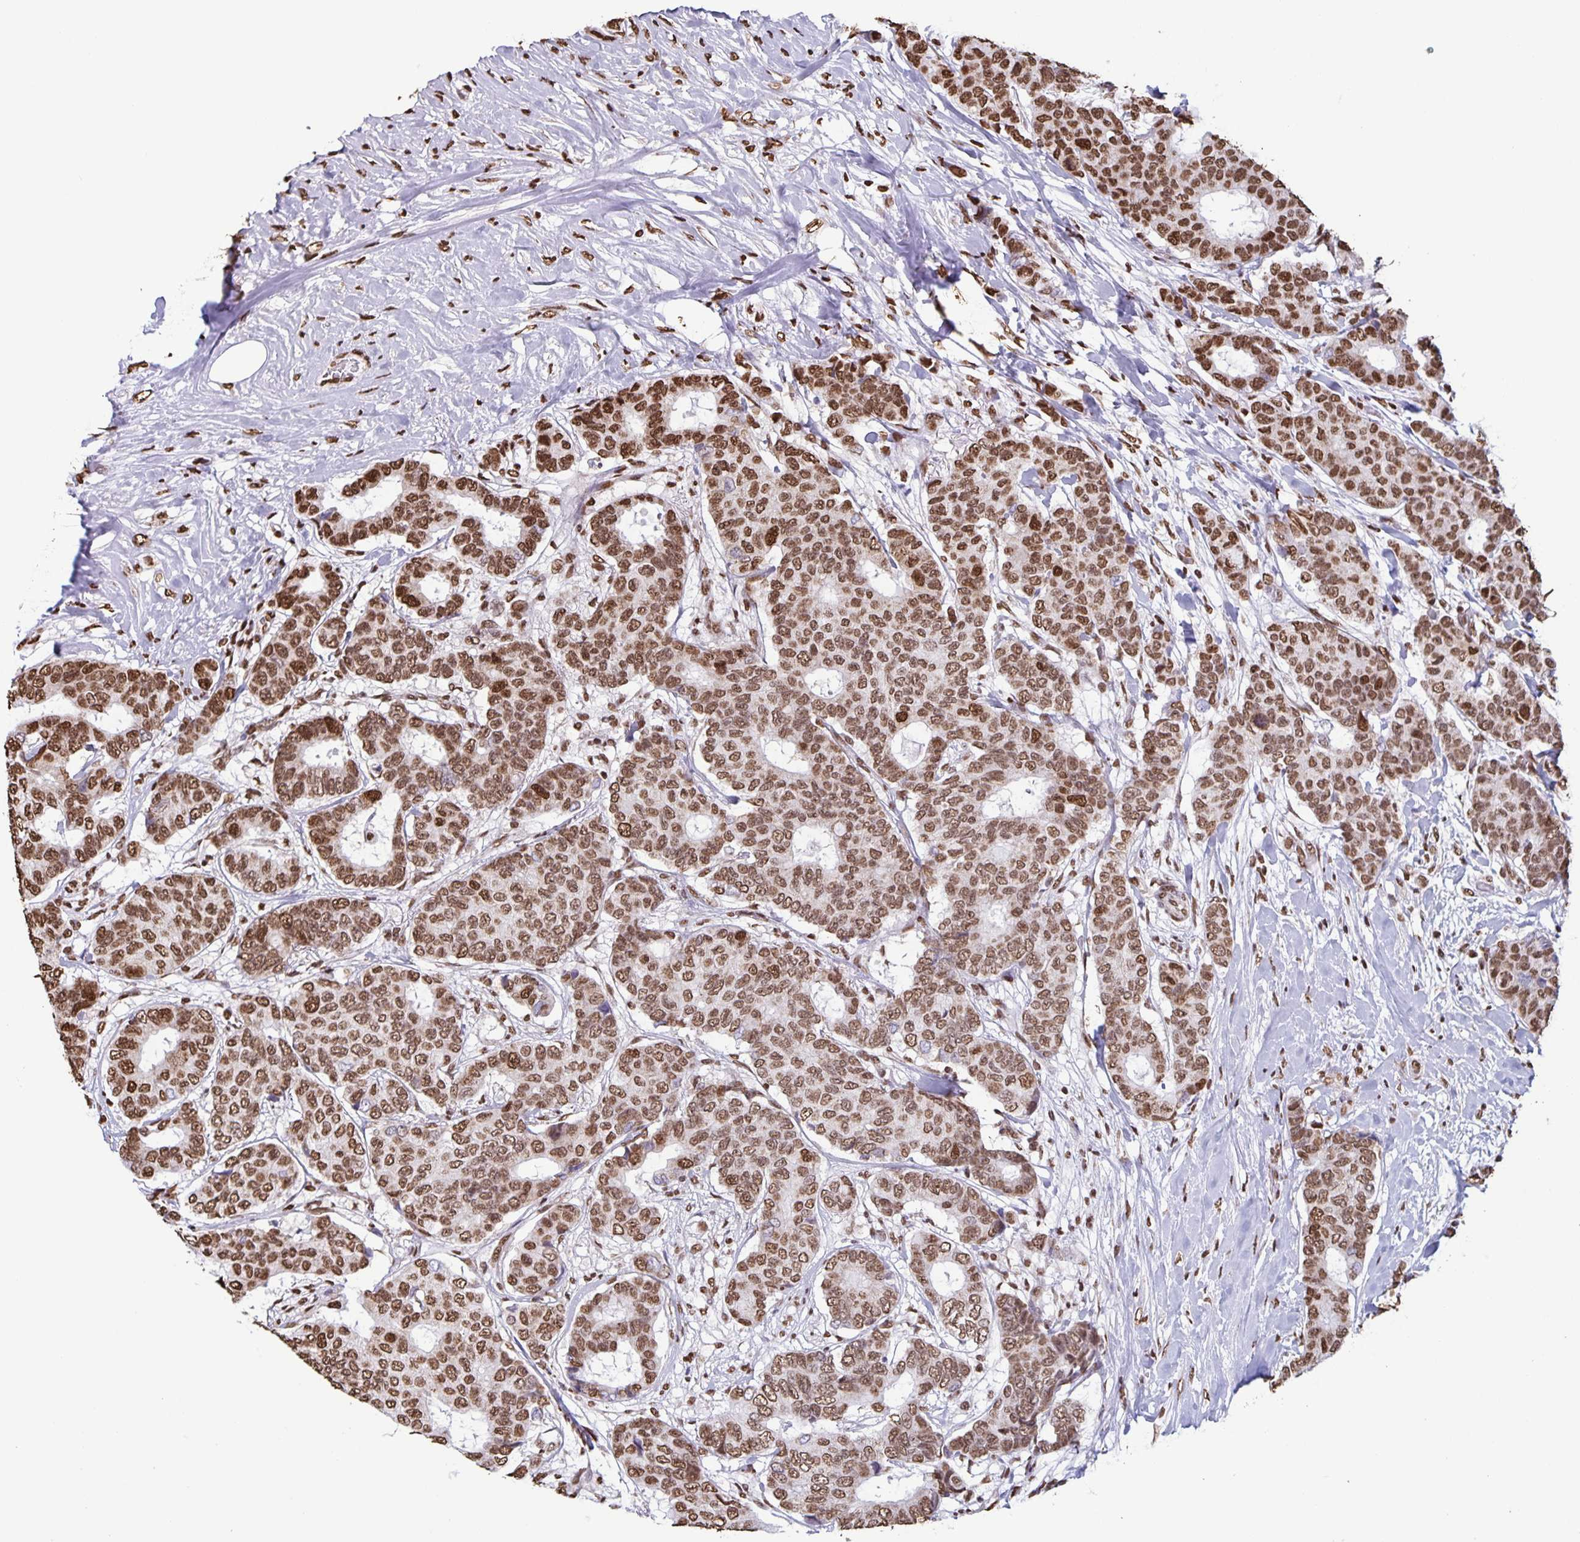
{"staining": {"intensity": "moderate", "quantity": ">75%", "location": "nuclear"}, "tissue": "breast cancer", "cell_type": "Tumor cells", "image_type": "cancer", "snomed": [{"axis": "morphology", "description": "Duct carcinoma"}, {"axis": "topography", "description": "Breast"}], "caption": "Immunohistochemistry (DAB (3,3'-diaminobenzidine)) staining of breast cancer shows moderate nuclear protein expression in approximately >75% of tumor cells.", "gene": "DUT", "patient": {"sex": "female", "age": 75}}